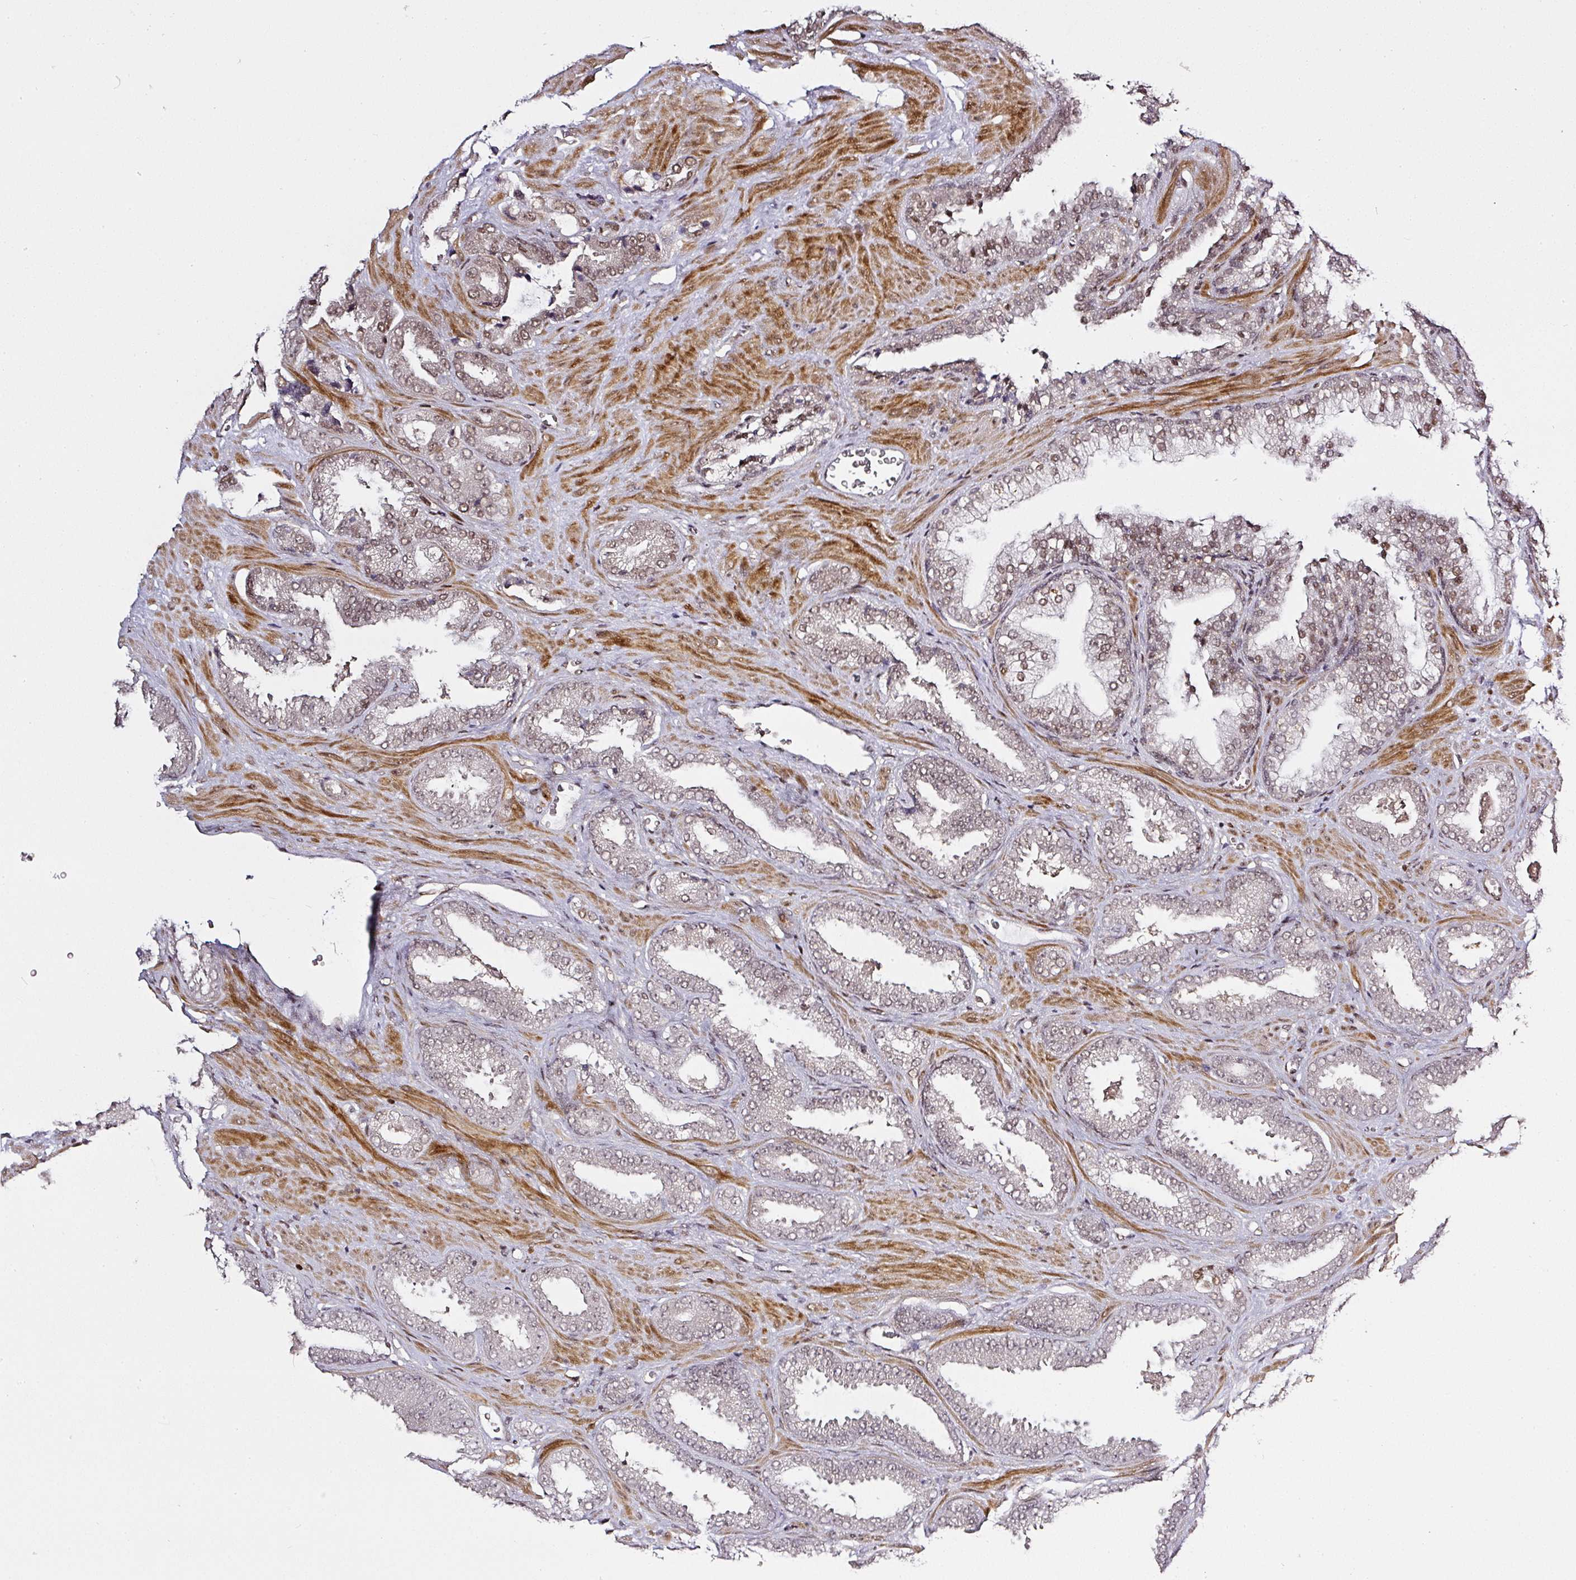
{"staining": {"intensity": "weak", "quantity": ">75%", "location": "nuclear"}, "tissue": "prostate cancer", "cell_type": "Tumor cells", "image_type": "cancer", "snomed": [{"axis": "morphology", "description": "Adenocarcinoma, Low grade"}, {"axis": "topography", "description": "Prostate"}], "caption": "IHC staining of prostate low-grade adenocarcinoma, which shows low levels of weak nuclear expression in about >75% of tumor cells indicating weak nuclear protein positivity. The staining was performed using DAB (3,3'-diaminobenzidine) (brown) for protein detection and nuclei were counterstained in hematoxylin (blue).", "gene": "GPRIN2", "patient": {"sex": "male", "age": 62}}